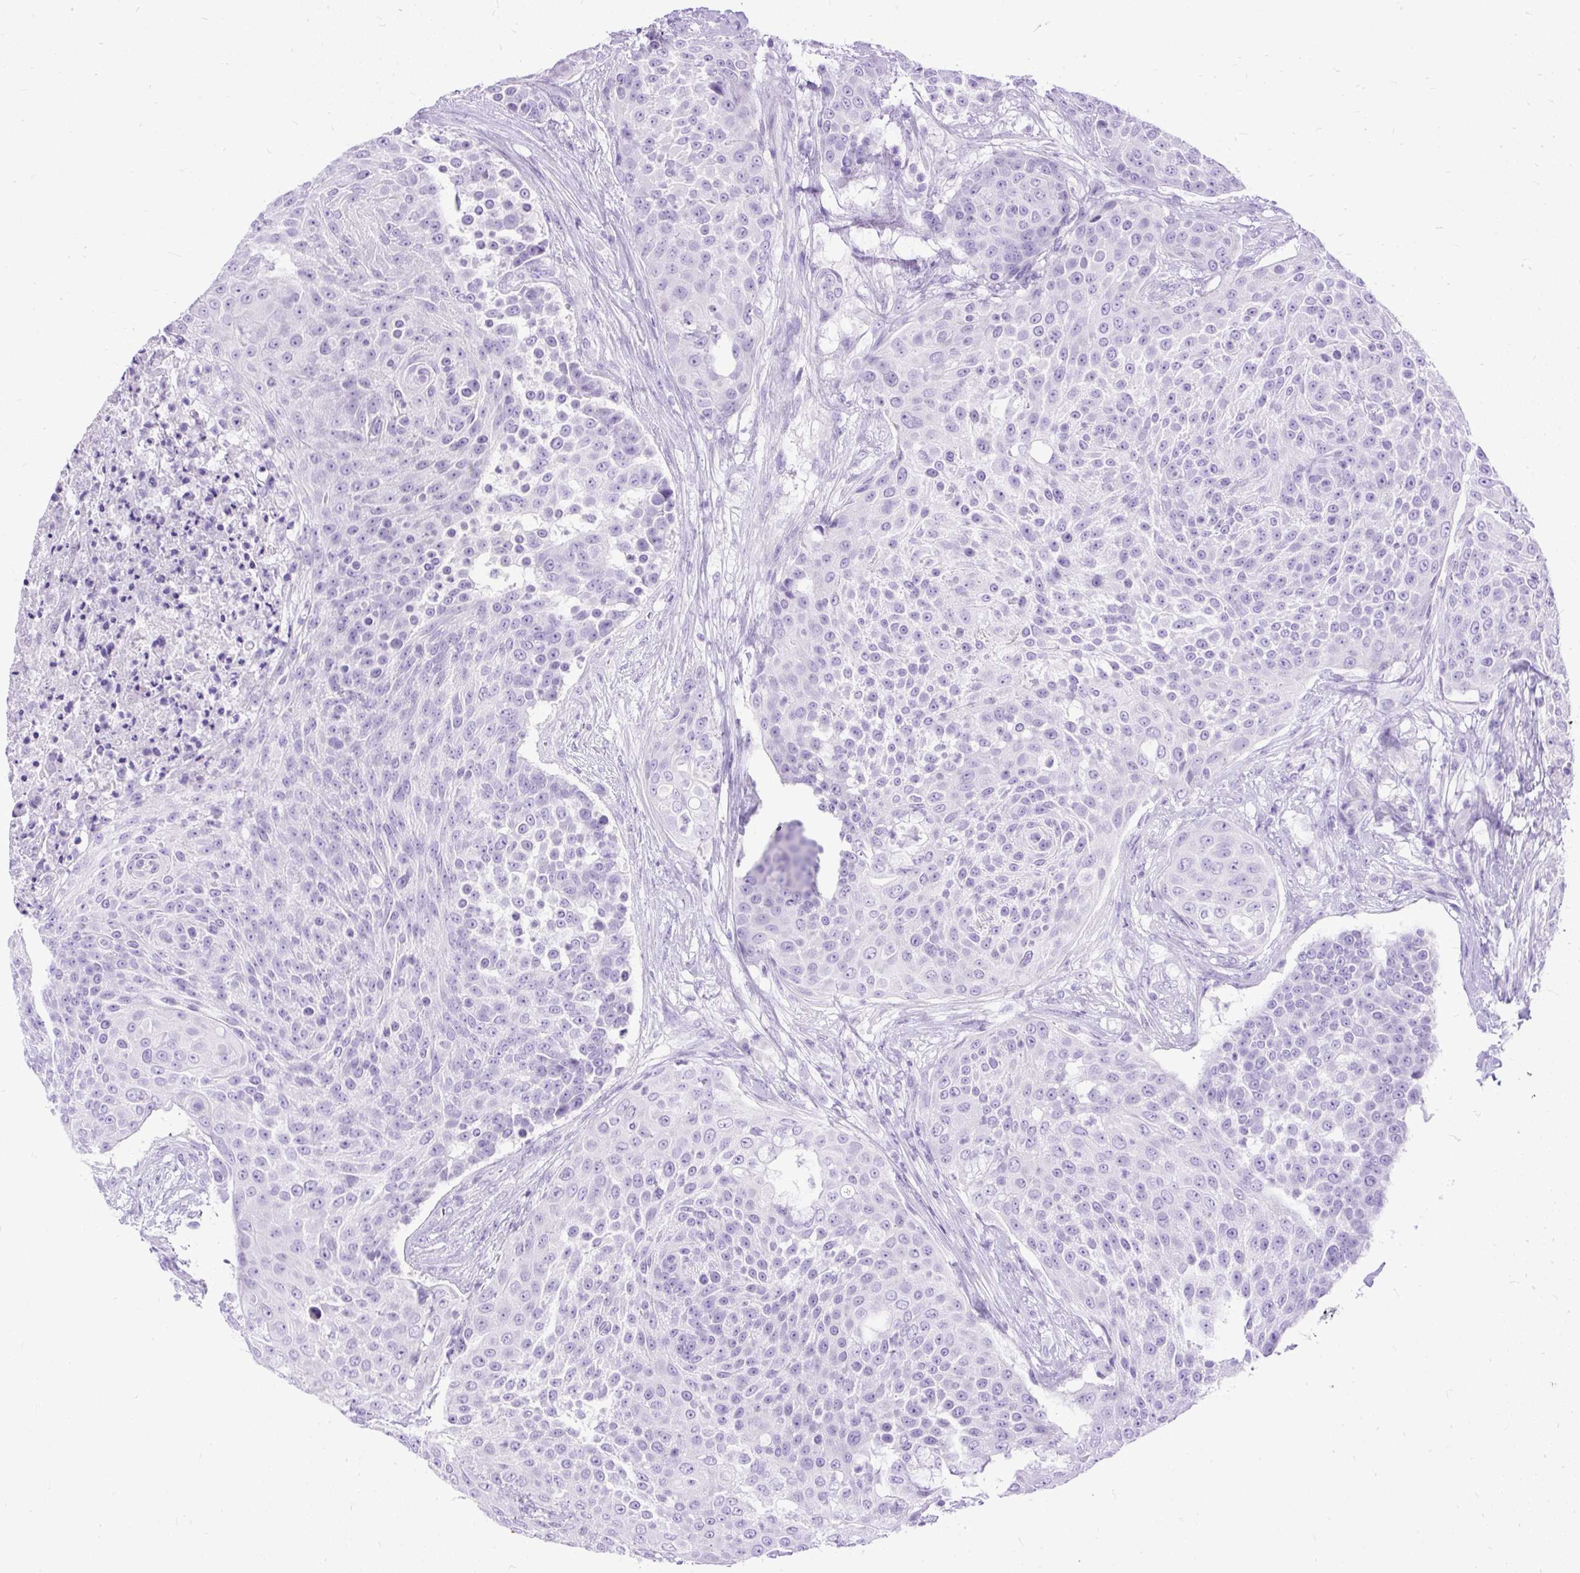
{"staining": {"intensity": "negative", "quantity": "none", "location": "none"}, "tissue": "urothelial cancer", "cell_type": "Tumor cells", "image_type": "cancer", "snomed": [{"axis": "morphology", "description": "Urothelial carcinoma, High grade"}, {"axis": "topography", "description": "Urinary bladder"}], "caption": "Tumor cells show no significant expression in urothelial cancer.", "gene": "HEY1", "patient": {"sex": "female", "age": 63}}